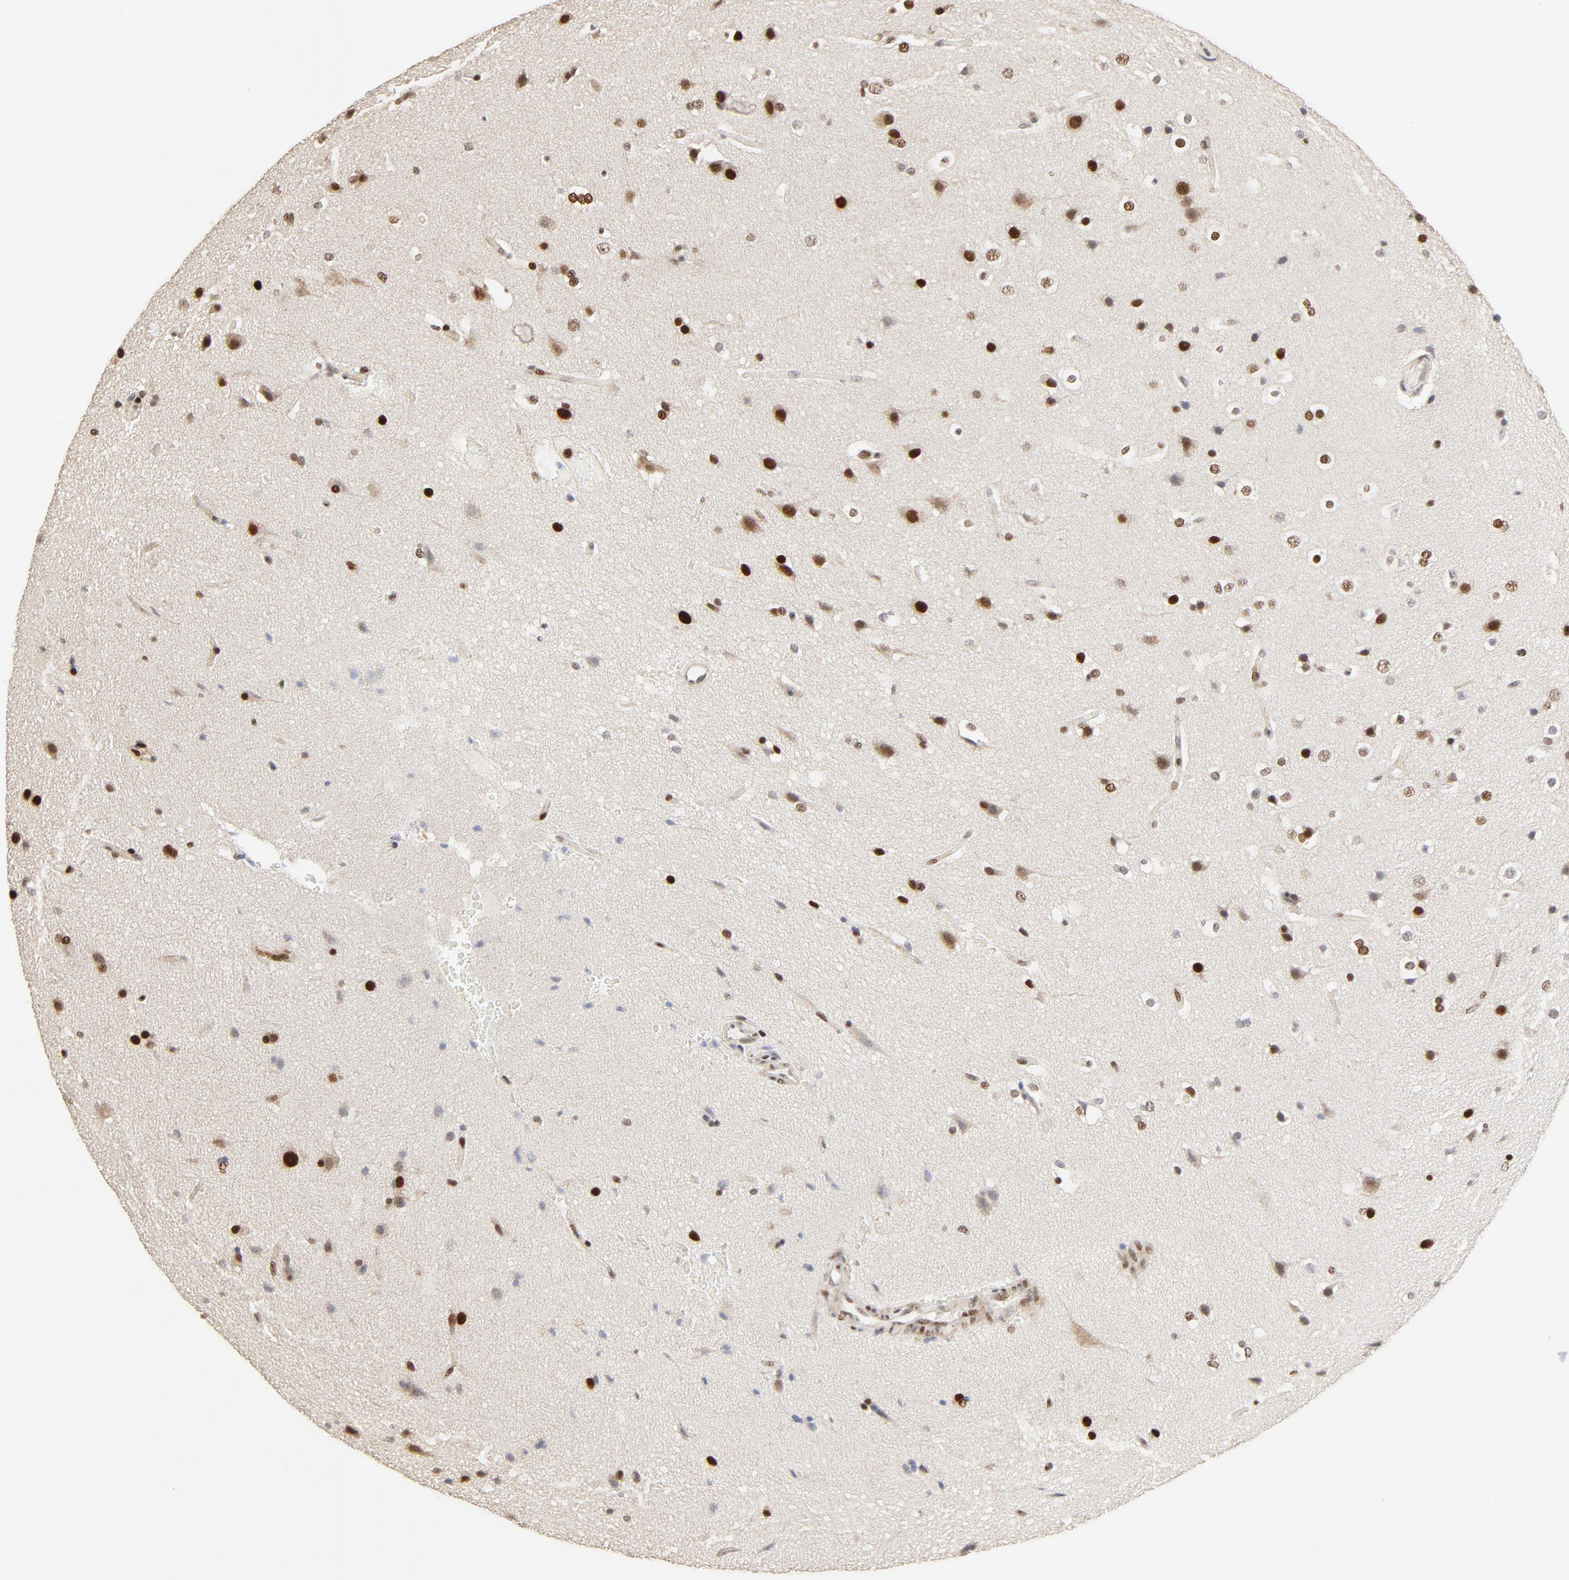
{"staining": {"intensity": "strong", "quantity": ">75%", "location": "nuclear"}, "tissue": "glioma", "cell_type": "Tumor cells", "image_type": "cancer", "snomed": [{"axis": "morphology", "description": "Glioma, malignant, Low grade"}, {"axis": "topography", "description": "Cerebral cortex"}], "caption": "Protein staining of low-grade glioma (malignant) tissue displays strong nuclear expression in about >75% of tumor cells.", "gene": "GTF2I", "patient": {"sex": "female", "age": 47}}